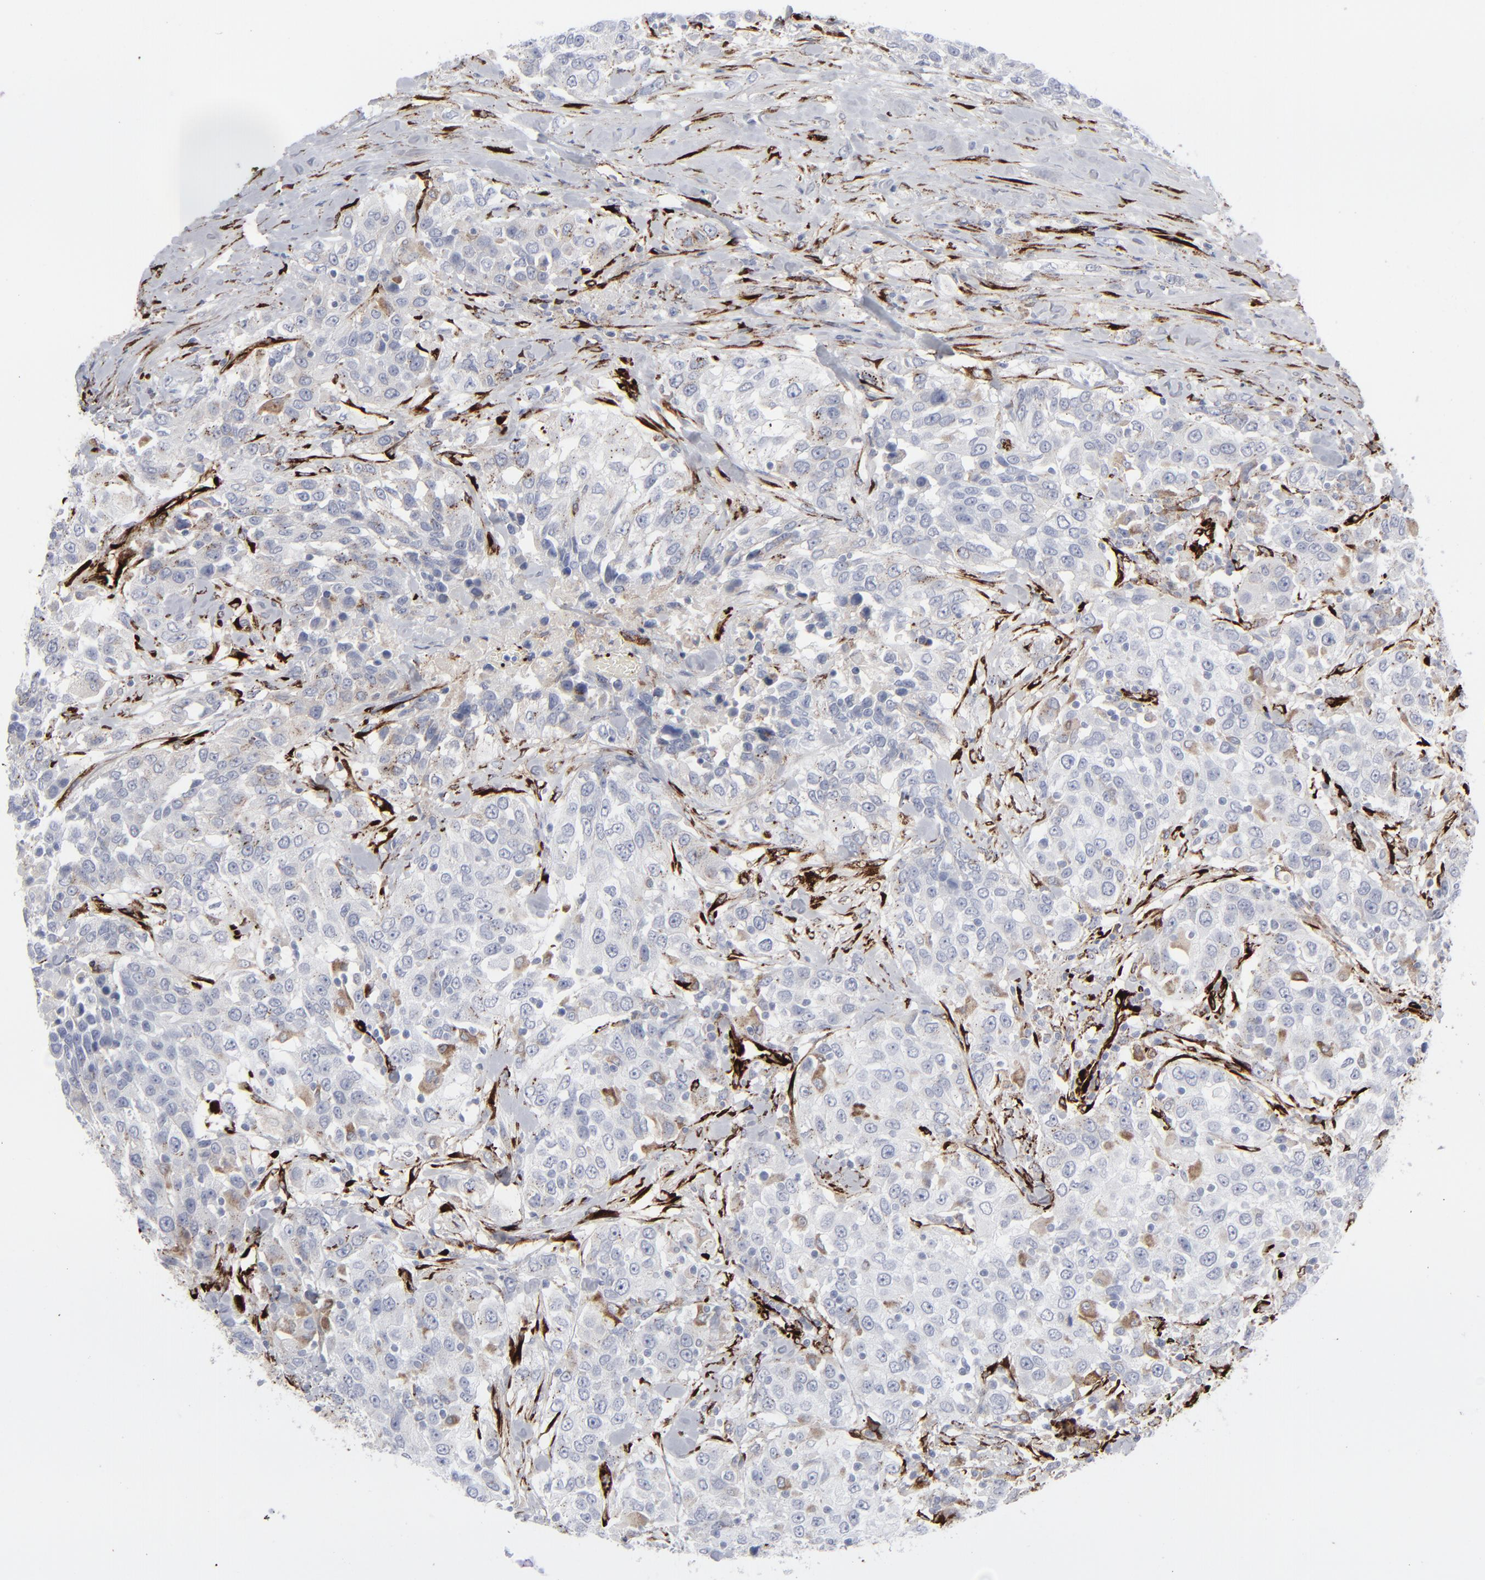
{"staining": {"intensity": "negative", "quantity": "none", "location": "none"}, "tissue": "urothelial cancer", "cell_type": "Tumor cells", "image_type": "cancer", "snomed": [{"axis": "morphology", "description": "Urothelial carcinoma, High grade"}, {"axis": "topography", "description": "Urinary bladder"}], "caption": "Immunohistochemical staining of urothelial cancer displays no significant expression in tumor cells.", "gene": "SPARC", "patient": {"sex": "female", "age": 80}}